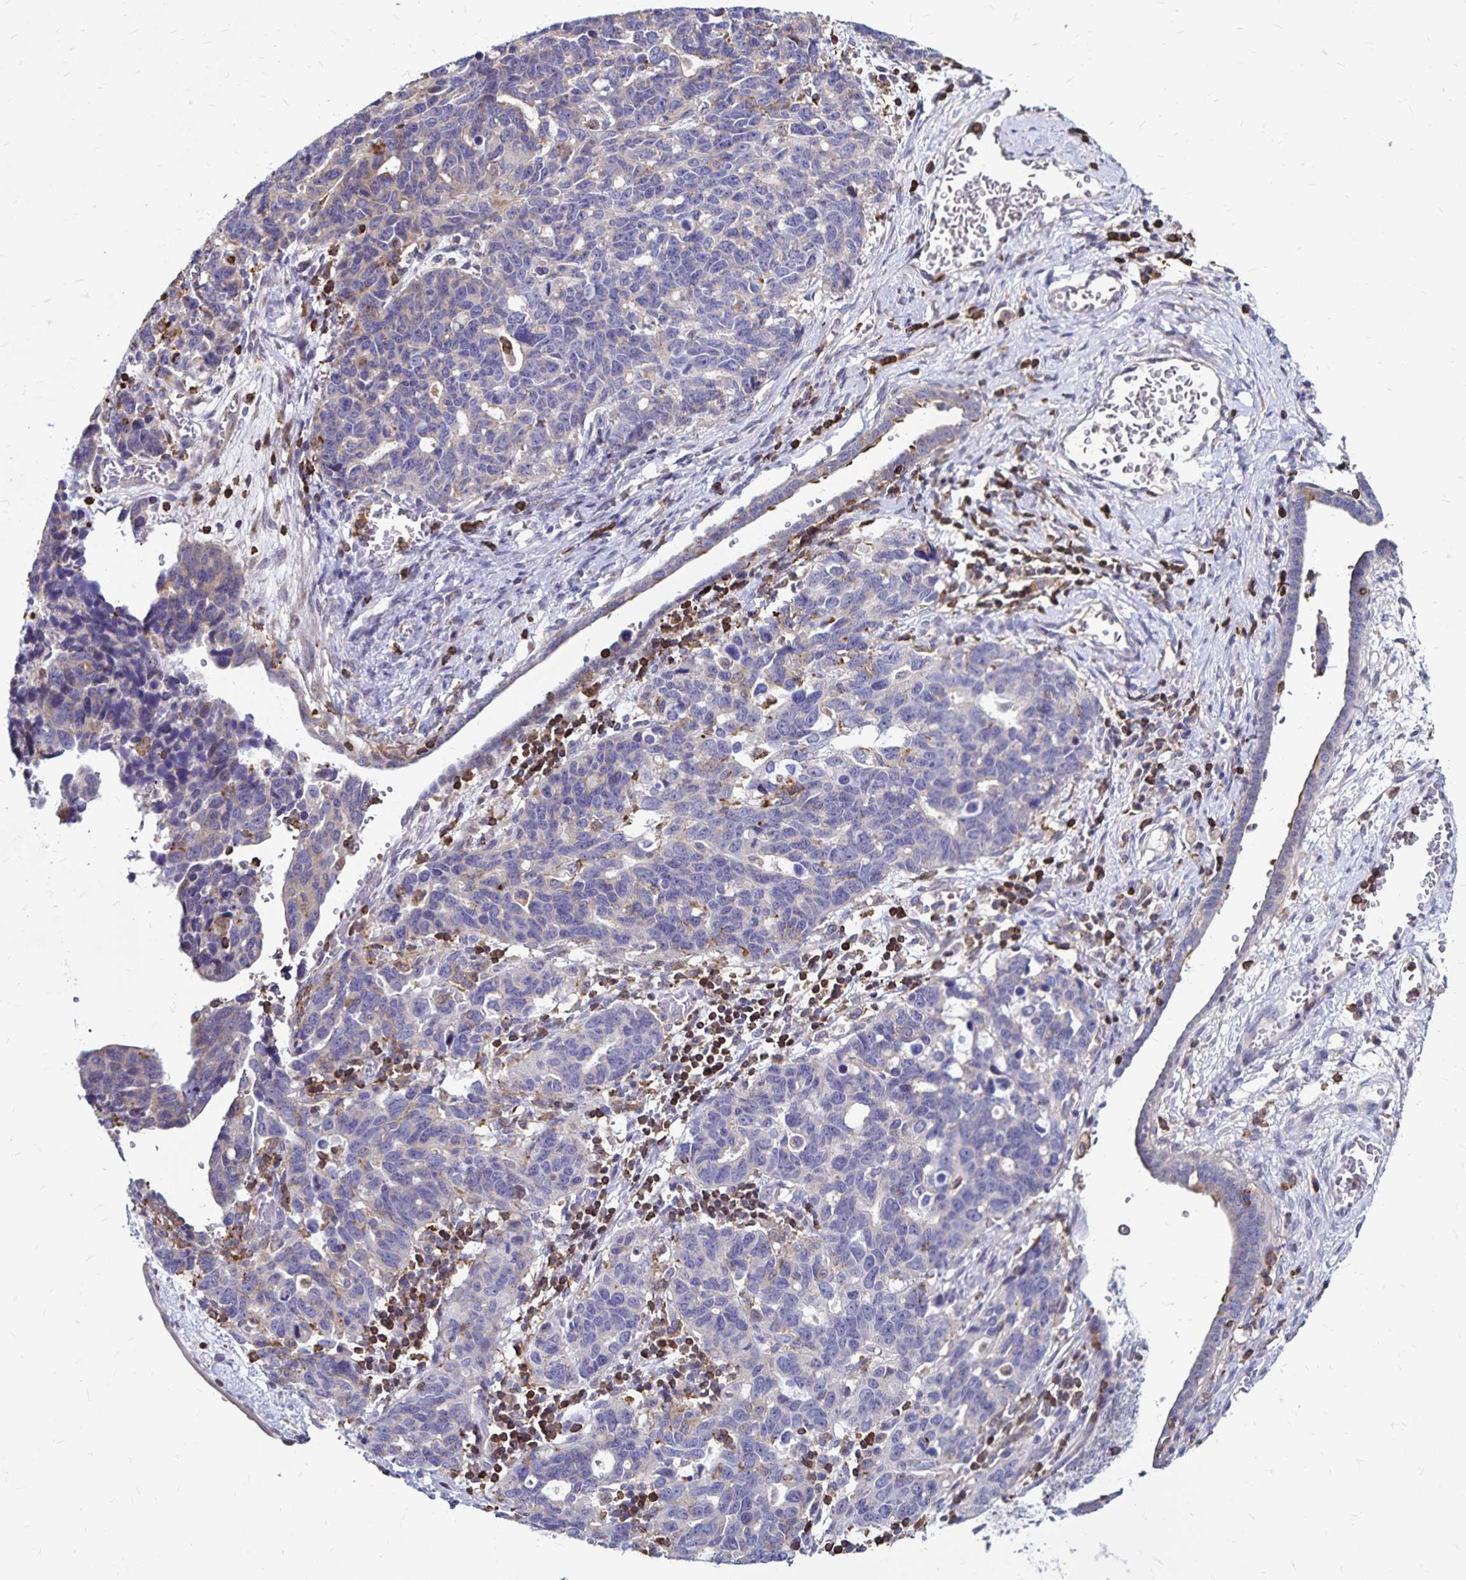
{"staining": {"intensity": "negative", "quantity": "none", "location": "none"}, "tissue": "ovarian cancer", "cell_type": "Tumor cells", "image_type": "cancer", "snomed": [{"axis": "morphology", "description": "Cystadenocarcinoma, serous, NOS"}, {"axis": "topography", "description": "Ovary"}], "caption": "Histopathology image shows no protein staining in tumor cells of ovarian cancer tissue.", "gene": "NAGPA", "patient": {"sex": "female", "age": 69}}